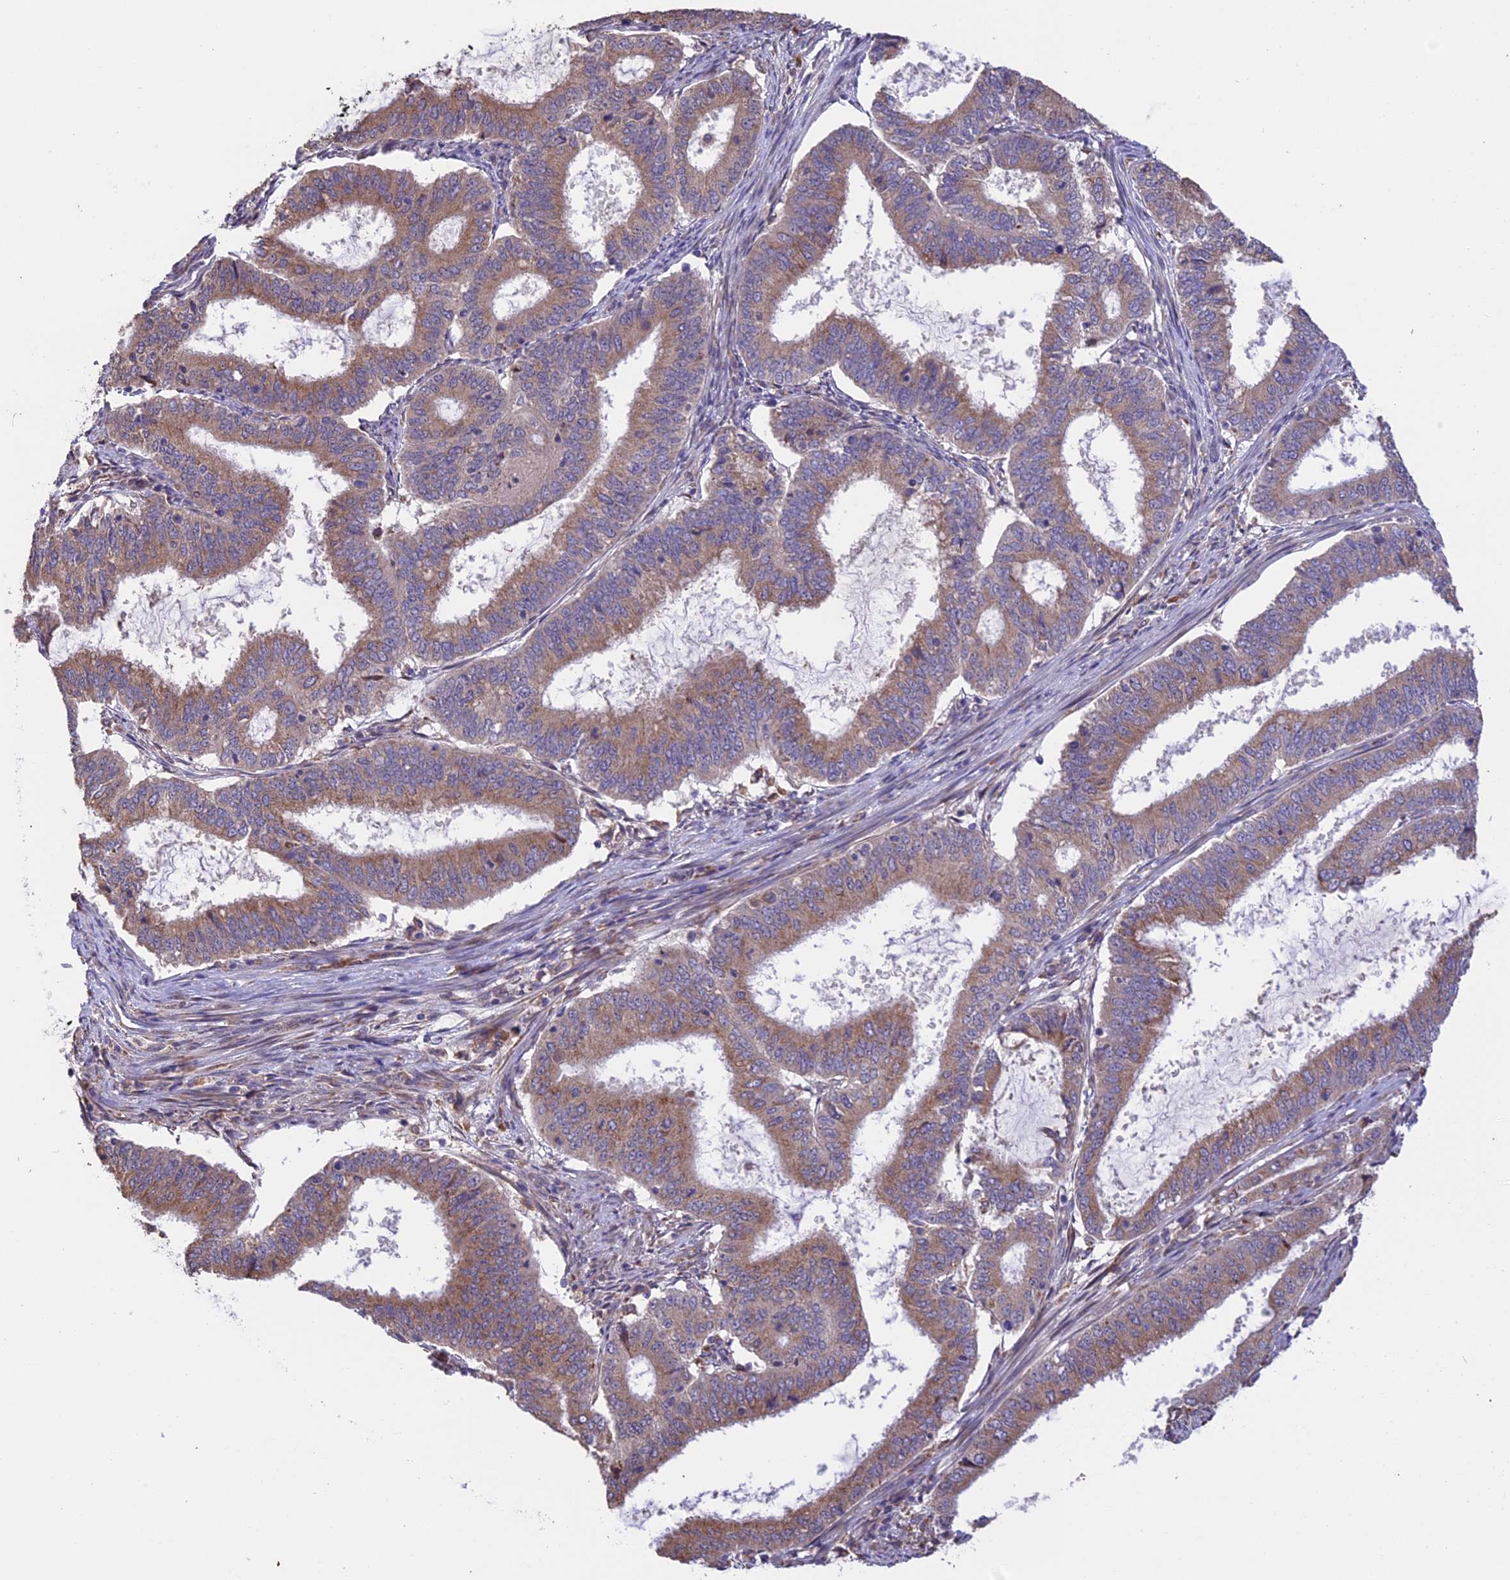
{"staining": {"intensity": "moderate", "quantity": ">75%", "location": "cytoplasmic/membranous"}, "tissue": "endometrial cancer", "cell_type": "Tumor cells", "image_type": "cancer", "snomed": [{"axis": "morphology", "description": "Adenocarcinoma, NOS"}, {"axis": "topography", "description": "Endometrium"}], "caption": "Human adenocarcinoma (endometrial) stained with a brown dye exhibits moderate cytoplasmic/membranous positive expression in about >75% of tumor cells.", "gene": "DMRTA2", "patient": {"sex": "female", "age": 51}}